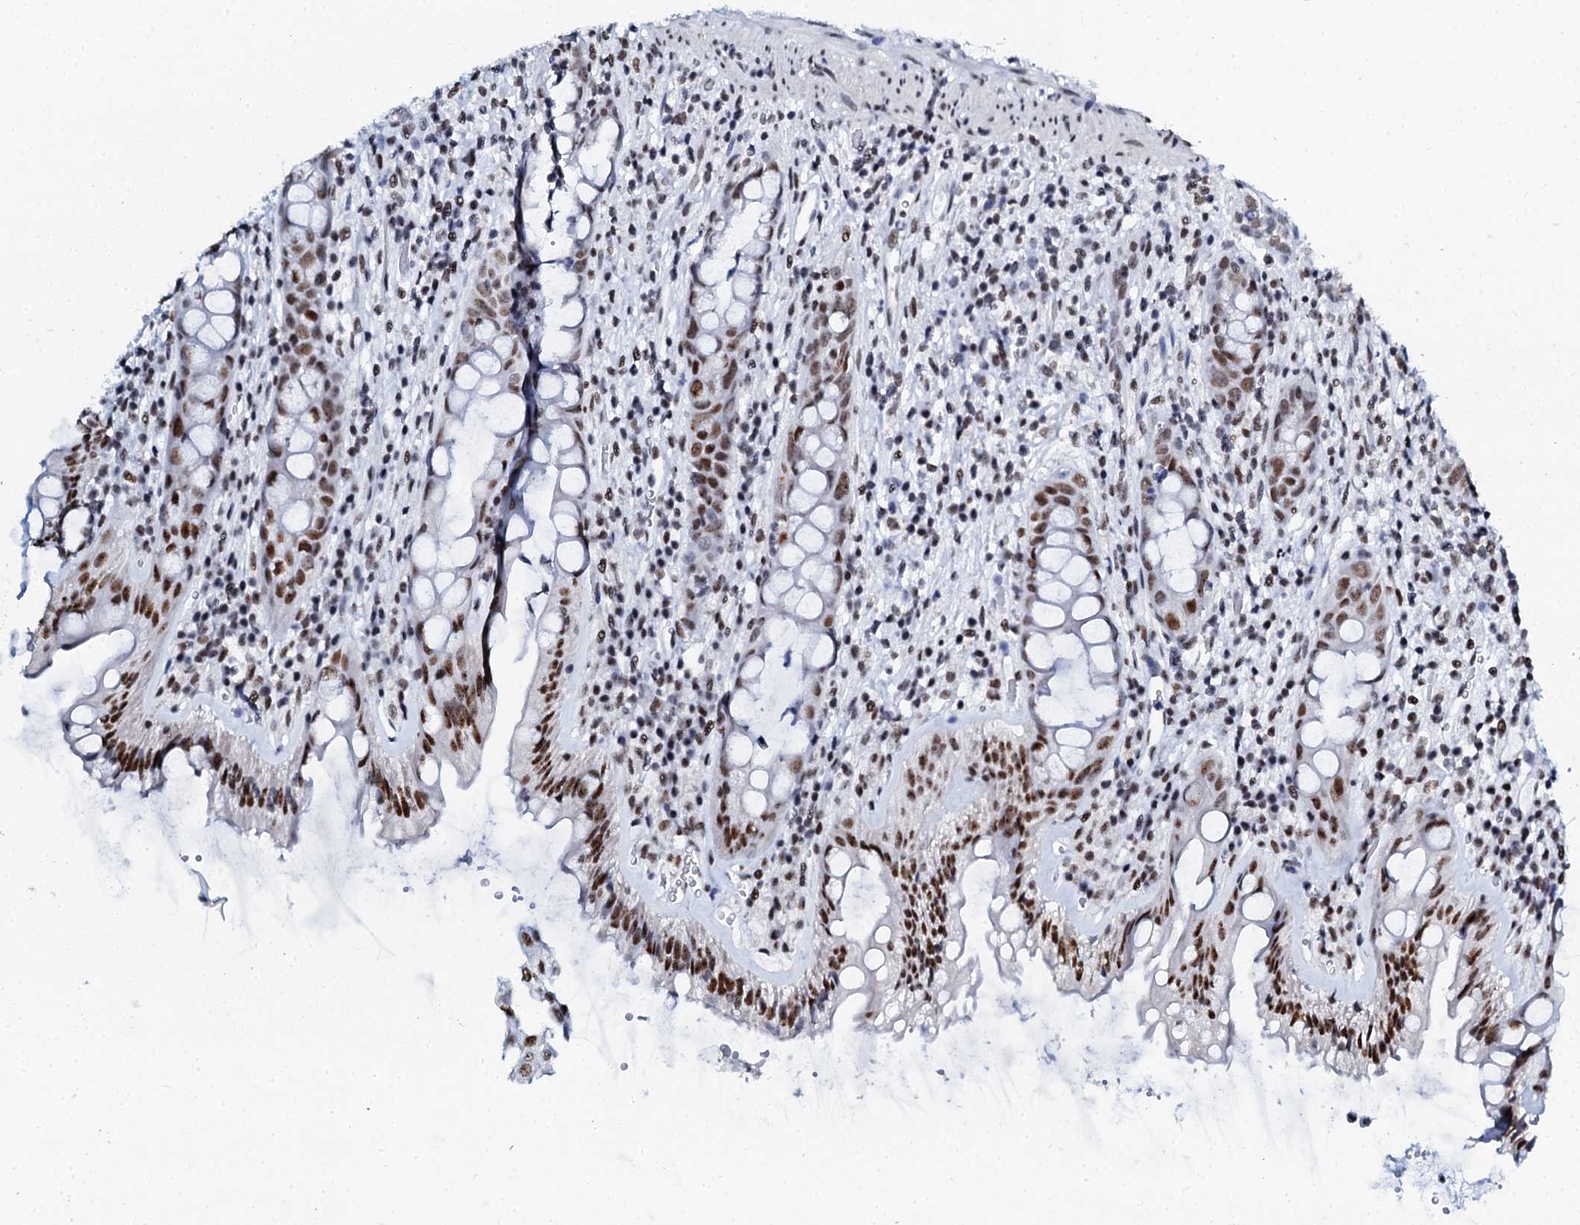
{"staining": {"intensity": "moderate", "quantity": ">75%", "location": "nuclear"}, "tissue": "rectum", "cell_type": "Glandular cells", "image_type": "normal", "snomed": [{"axis": "morphology", "description": "Normal tissue, NOS"}, {"axis": "topography", "description": "Rectum"}], "caption": "IHC staining of unremarkable rectum, which shows medium levels of moderate nuclear staining in approximately >75% of glandular cells indicating moderate nuclear protein staining. The staining was performed using DAB (3,3'-diaminobenzidine) (brown) for protein detection and nuclei were counterstained in hematoxylin (blue).", "gene": "SLTM", "patient": {"sex": "female", "age": 57}}